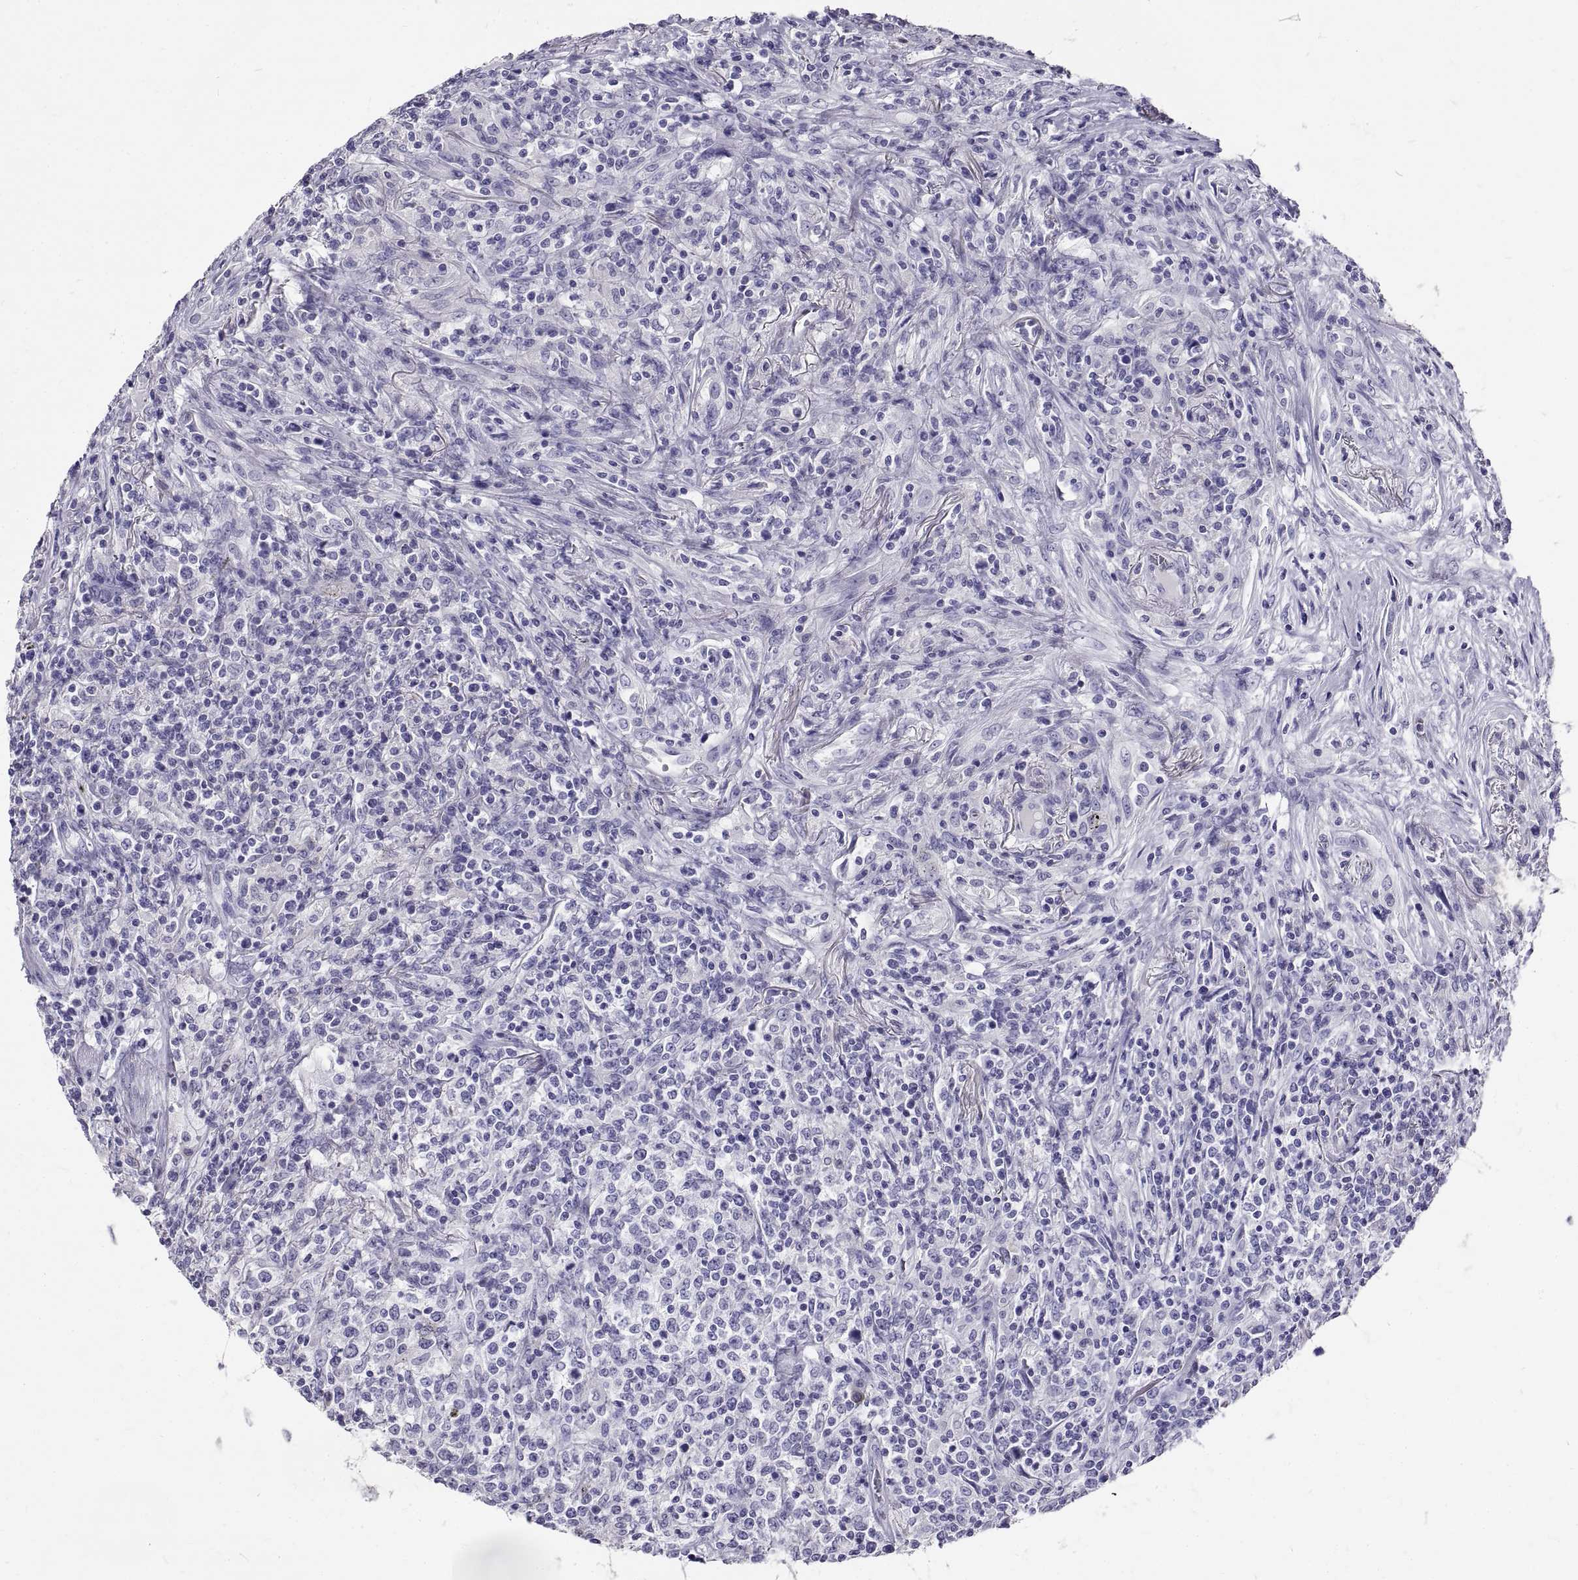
{"staining": {"intensity": "negative", "quantity": "none", "location": "none"}, "tissue": "lymphoma", "cell_type": "Tumor cells", "image_type": "cancer", "snomed": [{"axis": "morphology", "description": "Malignant lymphoma, non-Hodgkin's type, High grade"}, {"axis": "topography", "description": "Lung"}], "caption": "The photomicrograph shows no significant positivity in tumor cells of lymphoma. The staining was performed using DAB to visualize the protein expression in brown, while the nuclei were stained in blue with hematoxylin (Magnification: 20x).", "gene": "GNG12", "patient": {"sex": "male", "age": 79}}